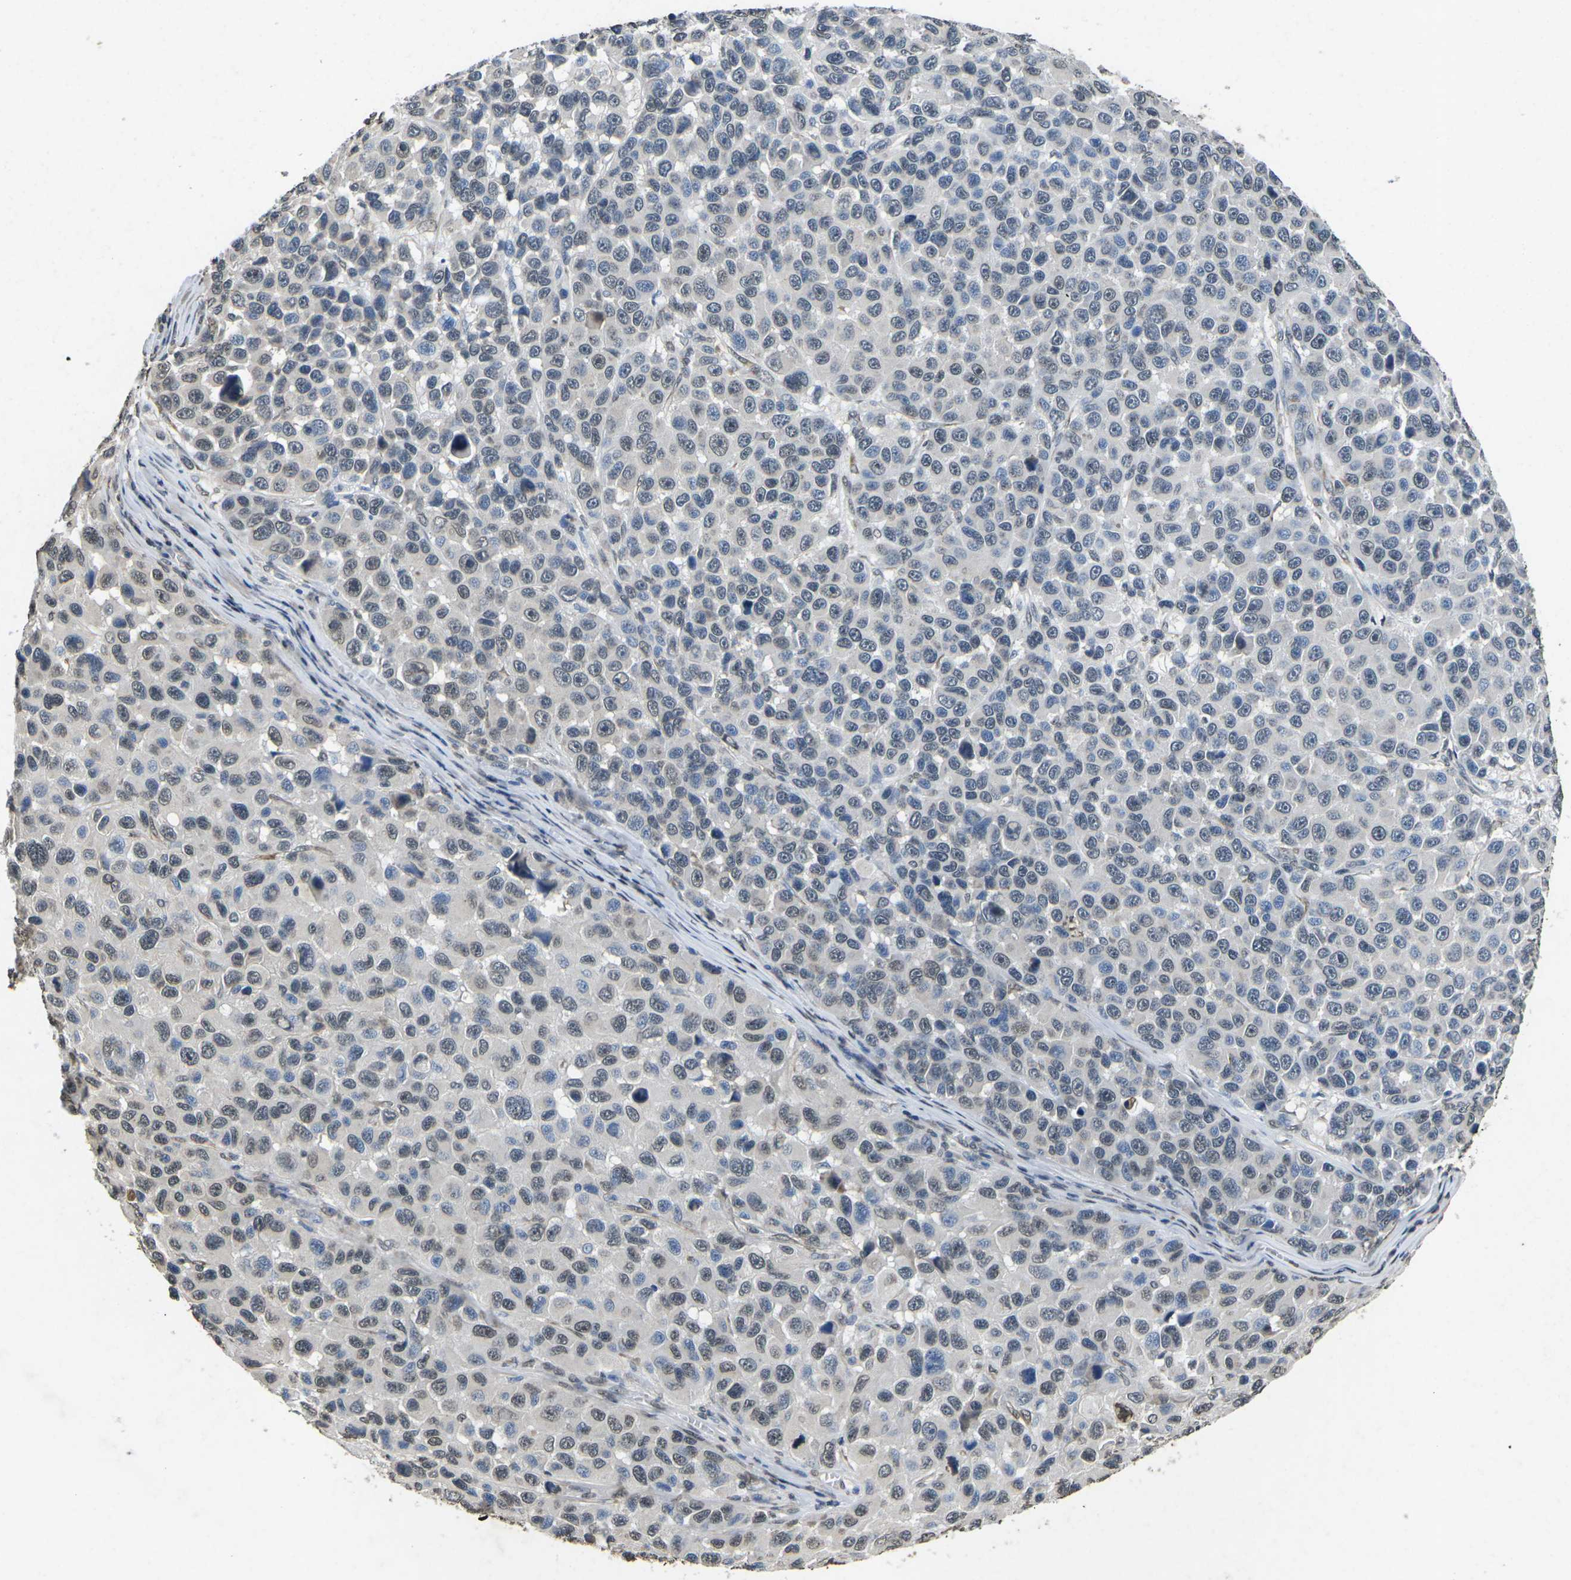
{"staining": {"intensity": "weak", "quantity": "<25%", "location": "nuclear"}, "tissue": "melanoma", "cell_type": "Tumor cells", "image_type": "cancer", "snomed": [{"axis": "morphology", "description": "Malignant melanoma, NOS"}, {"axis": "topography", "description": "Skin"}], "caption": "High magnification brightfield microscopy of malignant melanoma stained with DAB (3,3'-diaminobenzidine) (brown) and counterstained with hematoxylin (blue): tumor cells show no significant positivity. (DAB IHC, high magnification).", "gene": "SCNN1B", "patient": {"sex": "male", "age": 53}}